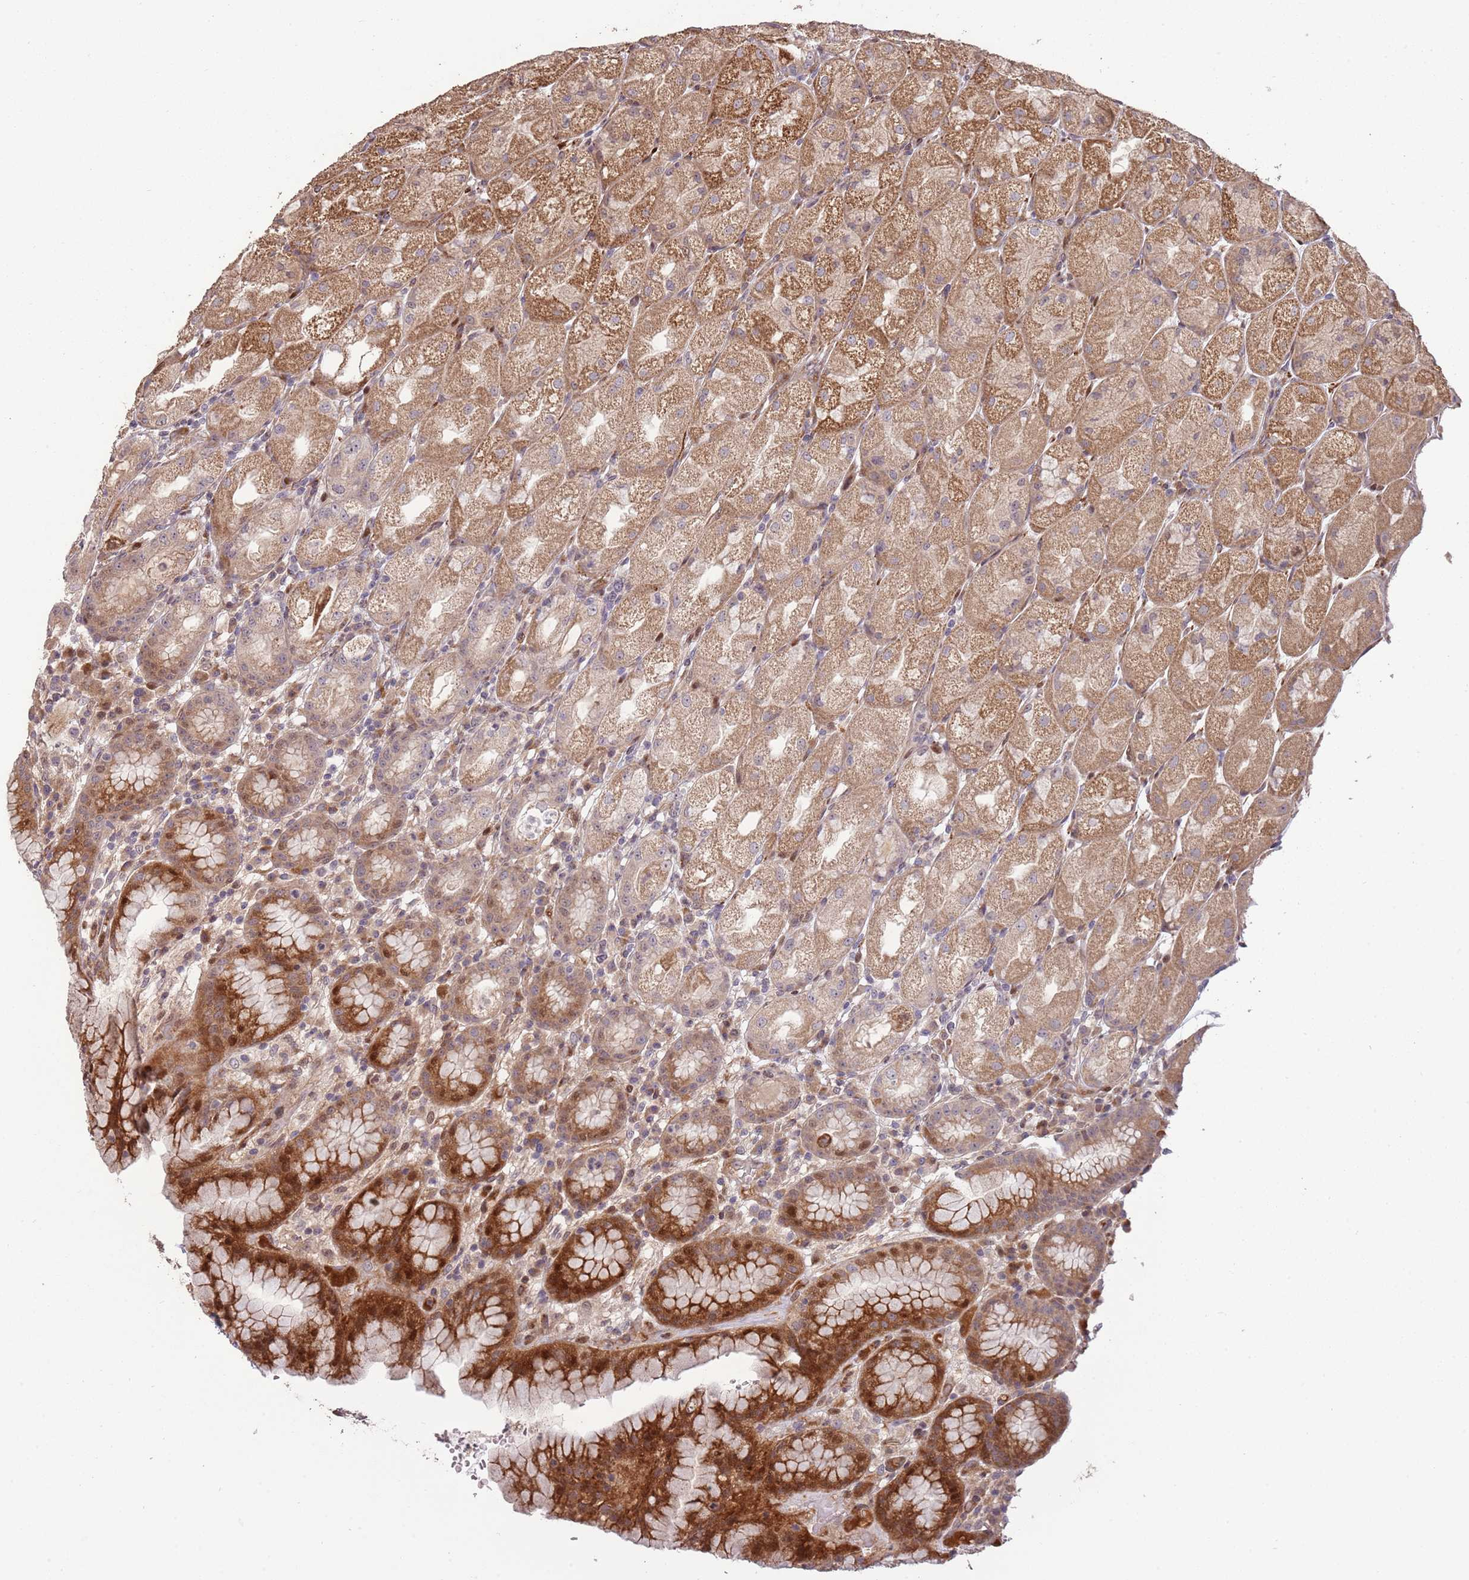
{"staining": {"intensity": "strong", "quantity": "25%-75%", "location": "cytoplasmic/membranous,nuclear"}, "tissue": "stomach", "cell_type": "Glandular cells", "image_type": "normal", "snomed": [{"axis": "morphology", "description": "Normal tissue, NOS"}, {"axis": "topography", "description": "Stomach, upper"}], "caption": "Immunohistochemical staining of unremarkable stomach exhibits strong cytoplasmic/membranous,nuclear protein positivity in approximately 25%-75% of glandular cells. Immunohistochemistry (ihc) stains the protein in brown and the nuclei are stained blue.", "gene": "SYNDIG1L", "patient": {"sex": "male", "age": 52}}